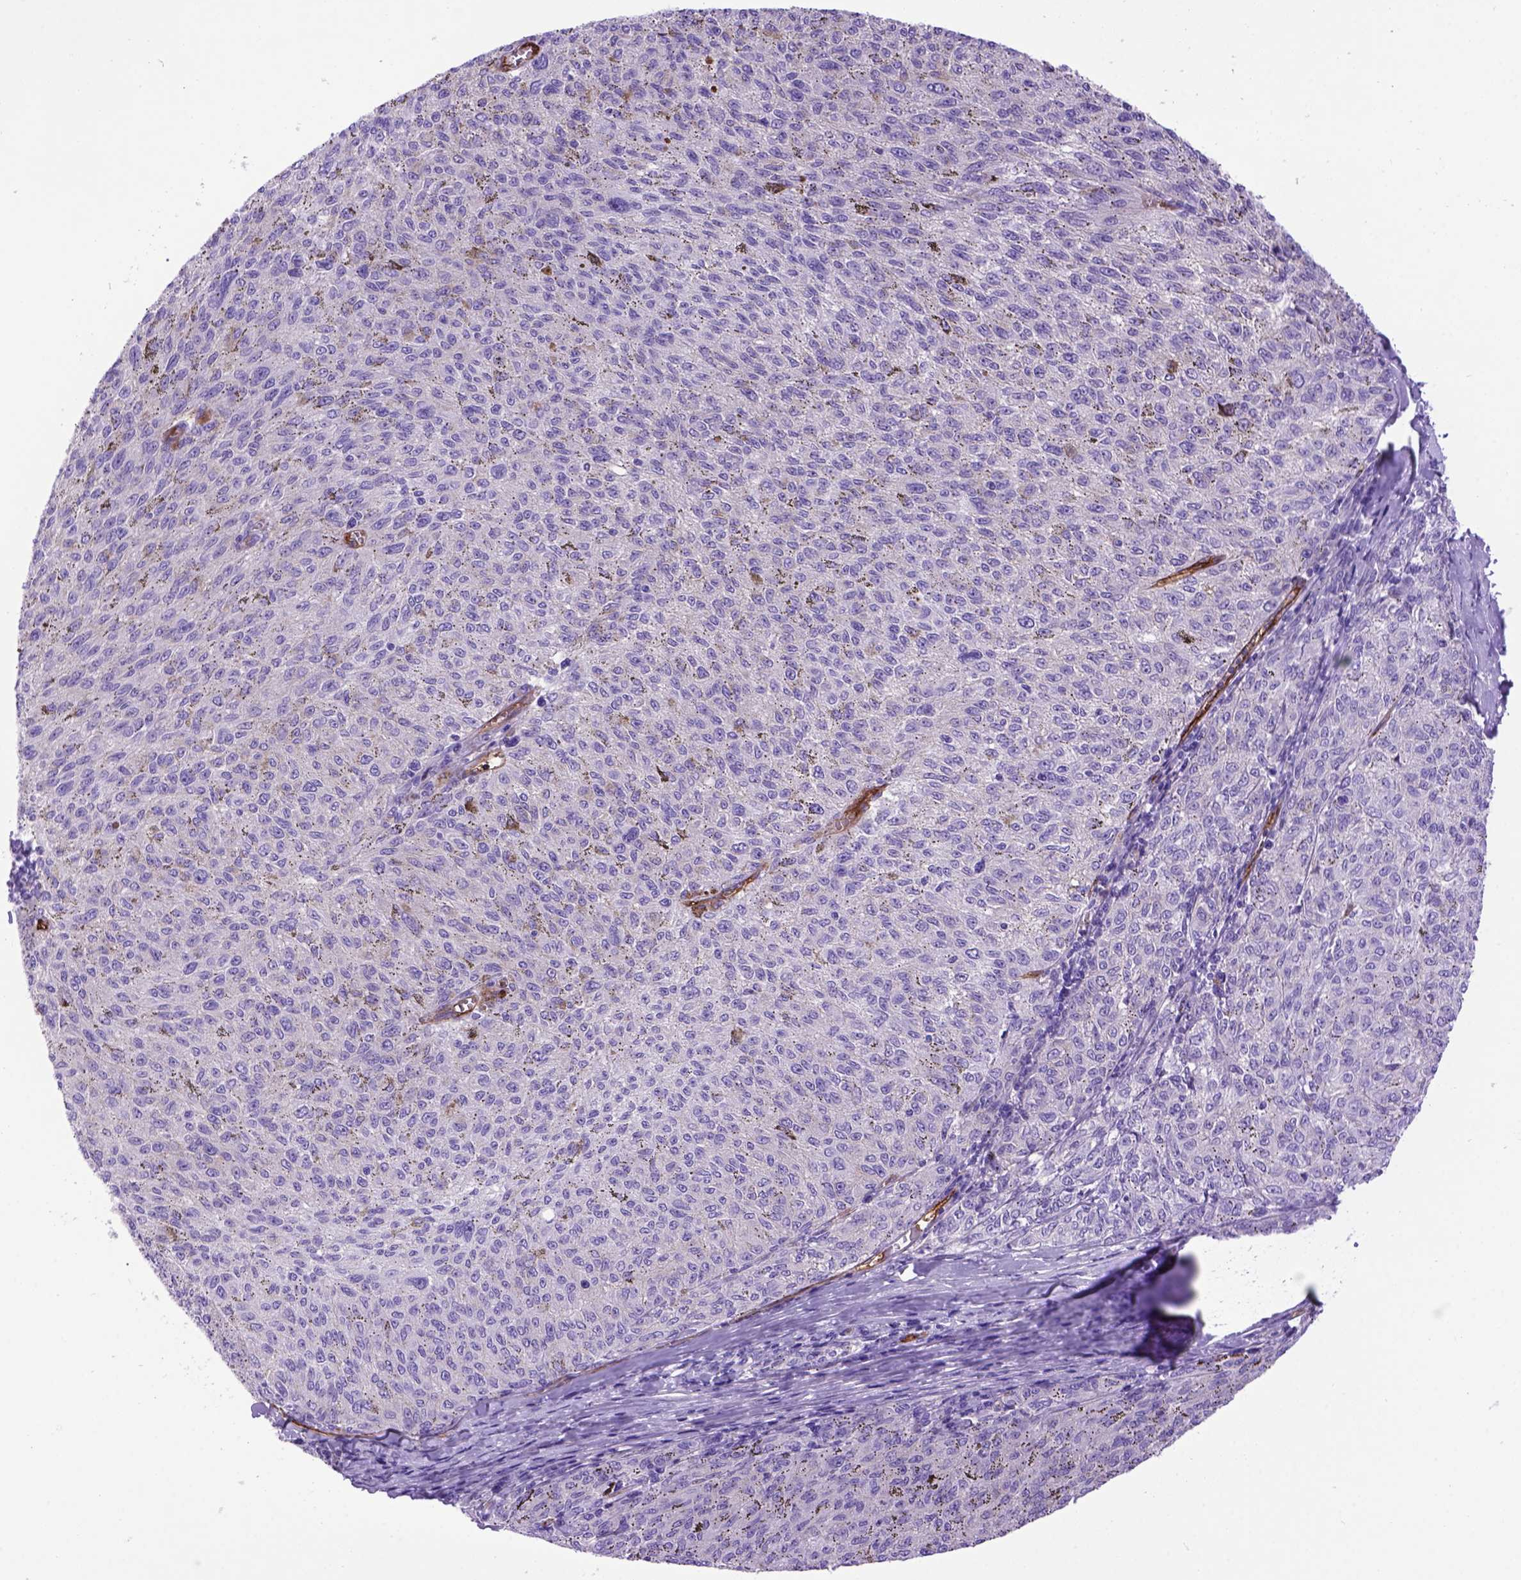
{"staining": {"intensity": "negative", "quantity": "none", "location": "none"}, "tissue": "melanoma", "cell_type": "Tumor cells", "image_type": "cancer", "snomed": [{"axis": "morphology", "description": "Malignant melanoma, NOS"}, {"axis": "topography", "description": "Skin"}], "caption": "Immunohistochemistry (IHC) histopathology image of human melanoma stained for a protein (brown), which shows no staining in tumor cells.", "gene": "ENG", "patient": {"sex": "female", "age": 72}}